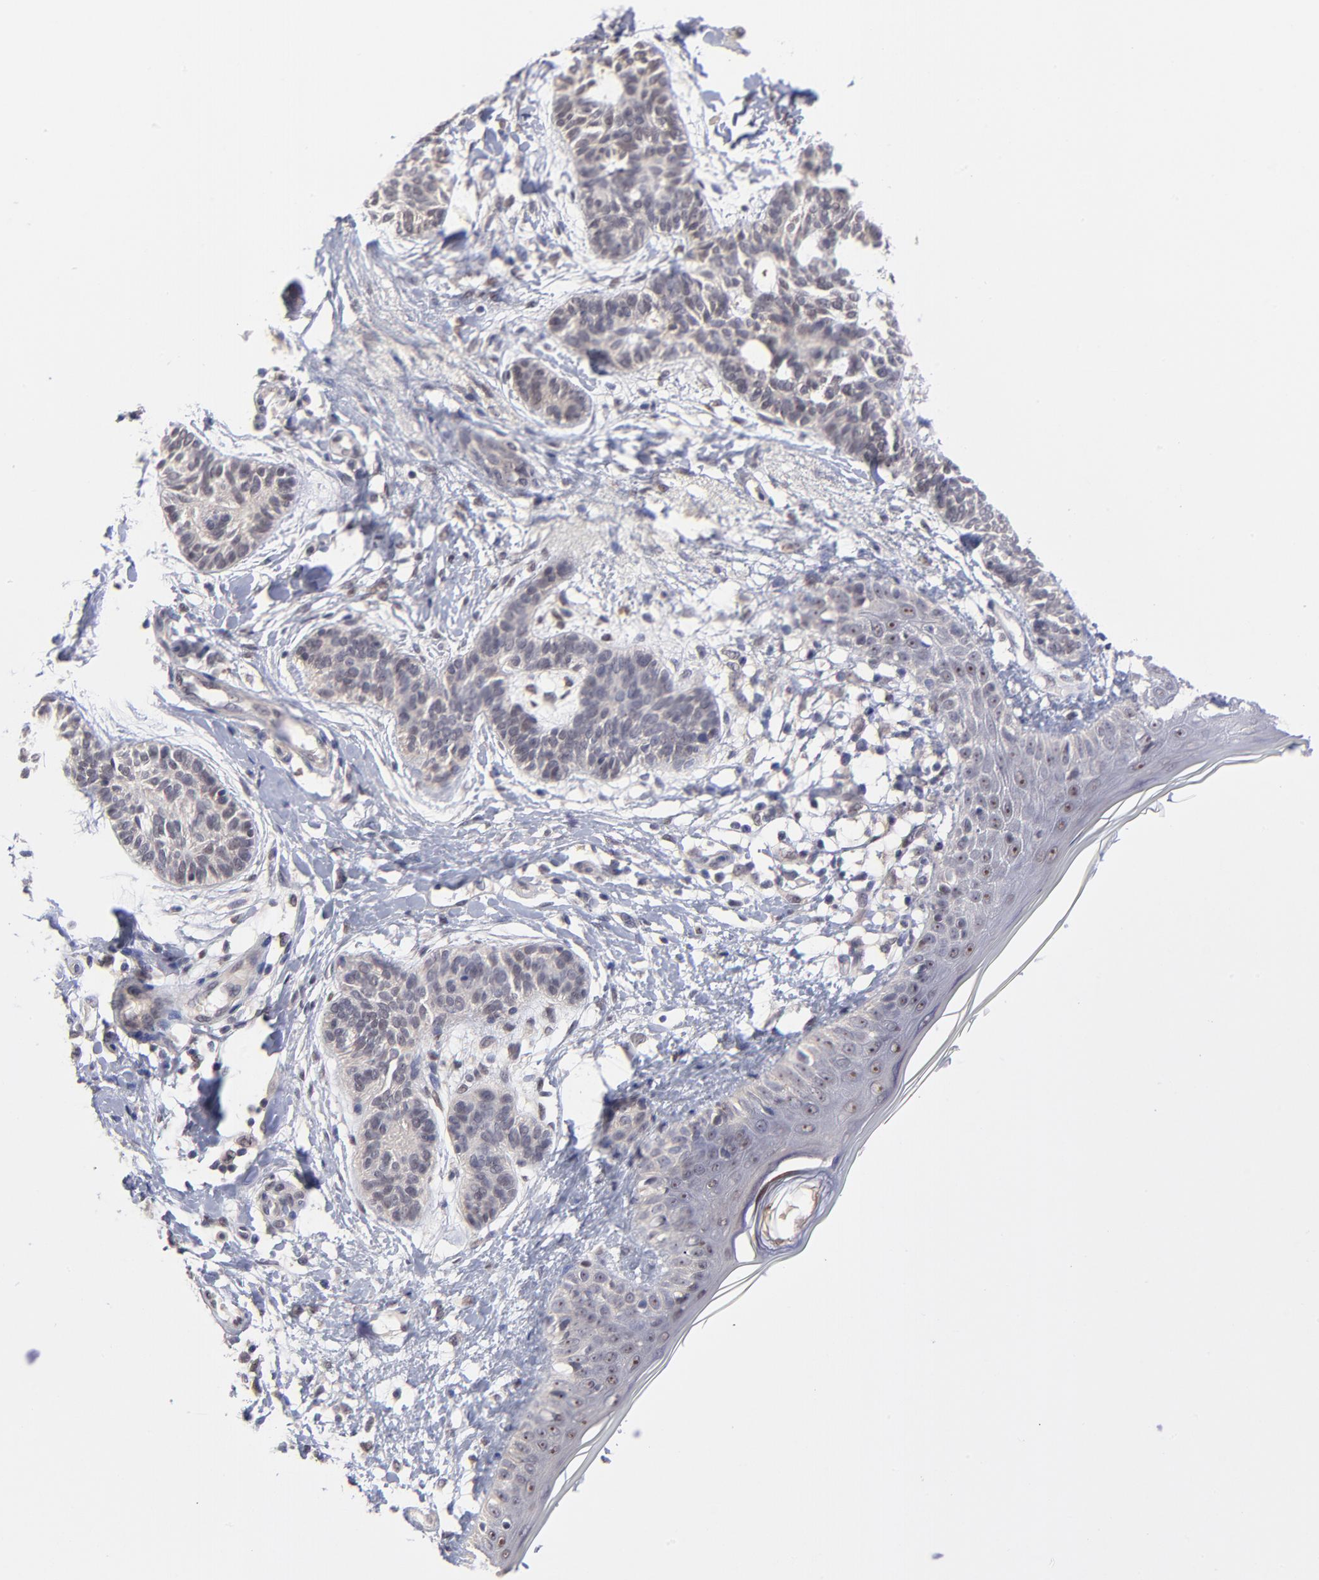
{"staining": {"intensity": "negative", "quantity": "none", "location": "none"}, "tissue": "skin cancer", "cell_type": "Tumor cells", "image_type": "cancer", "snomed": [{"axis": "morphology", "description": "Normal tissue, NOS"}, {"axis": "morphology", "description": "Basal cell carcinoma"}, {"axis": "topography", "description": "Skin"}], "caption": "Skin basal cell carcinoma stained for a protein using immunohistochemistry displays no expression tumor cells.", "gene": "UBE2E3", "patient": {"sex": "male", "age": 63}}